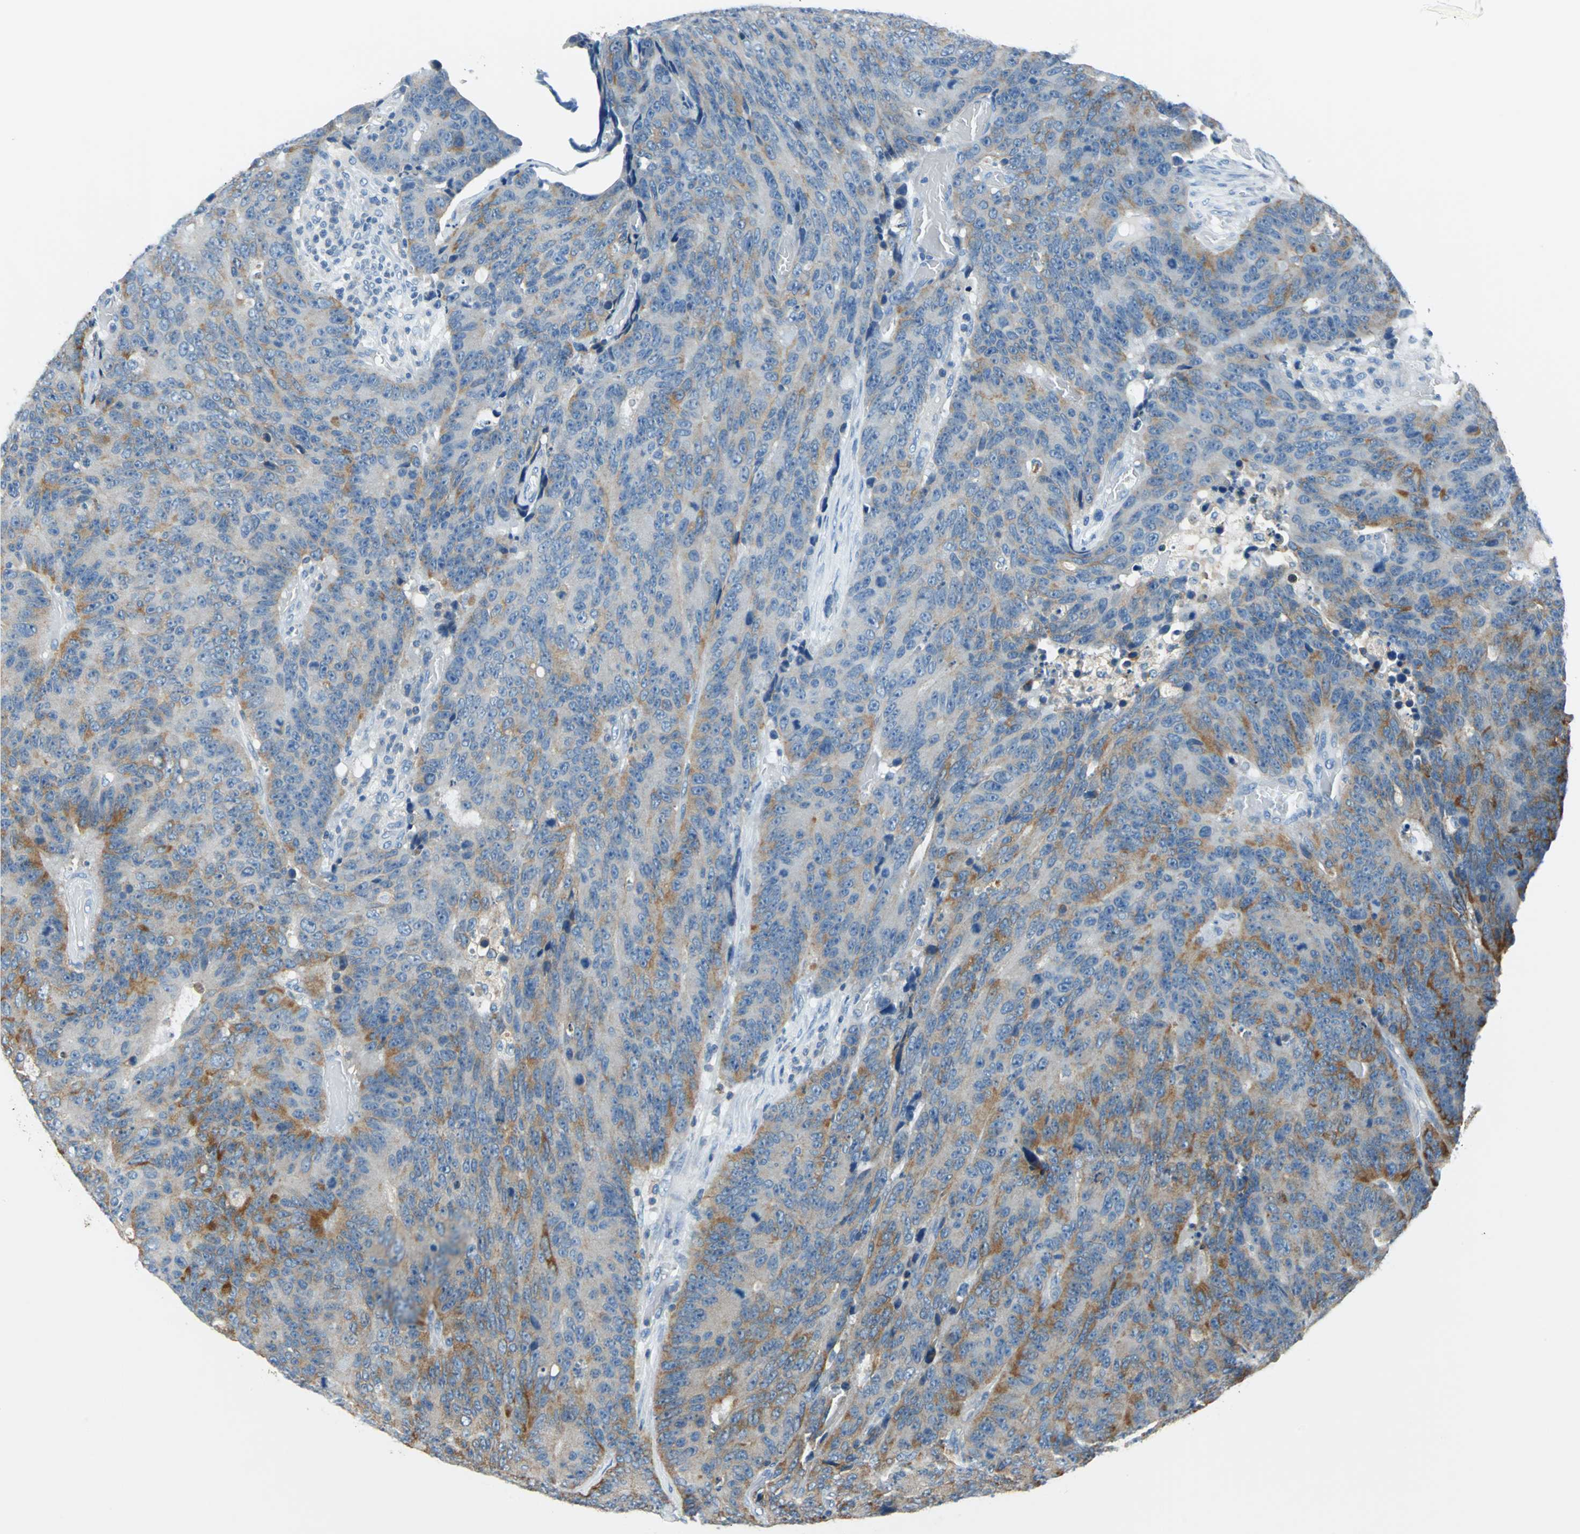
{"staining": {"intensity": "weak", "quantity": ">75%", "location": "cytoplasmic/membranous"}, "tissue": "colorectal cancer", "cell_type": "Tumor cells", "image_type": "cancer", "snomed": [{"axis": "morphology", "description": "Adenocarcinoma, NOS"}, {"axis": "topography", "description": "Colon"}], "caption": "Weak cytoplasmic/membranous staining is appreciated in approximately >75% of tumor cells in colorectal cancer.", "gene": "CPA3", "patient": {"sex": "female", "age": 86}}